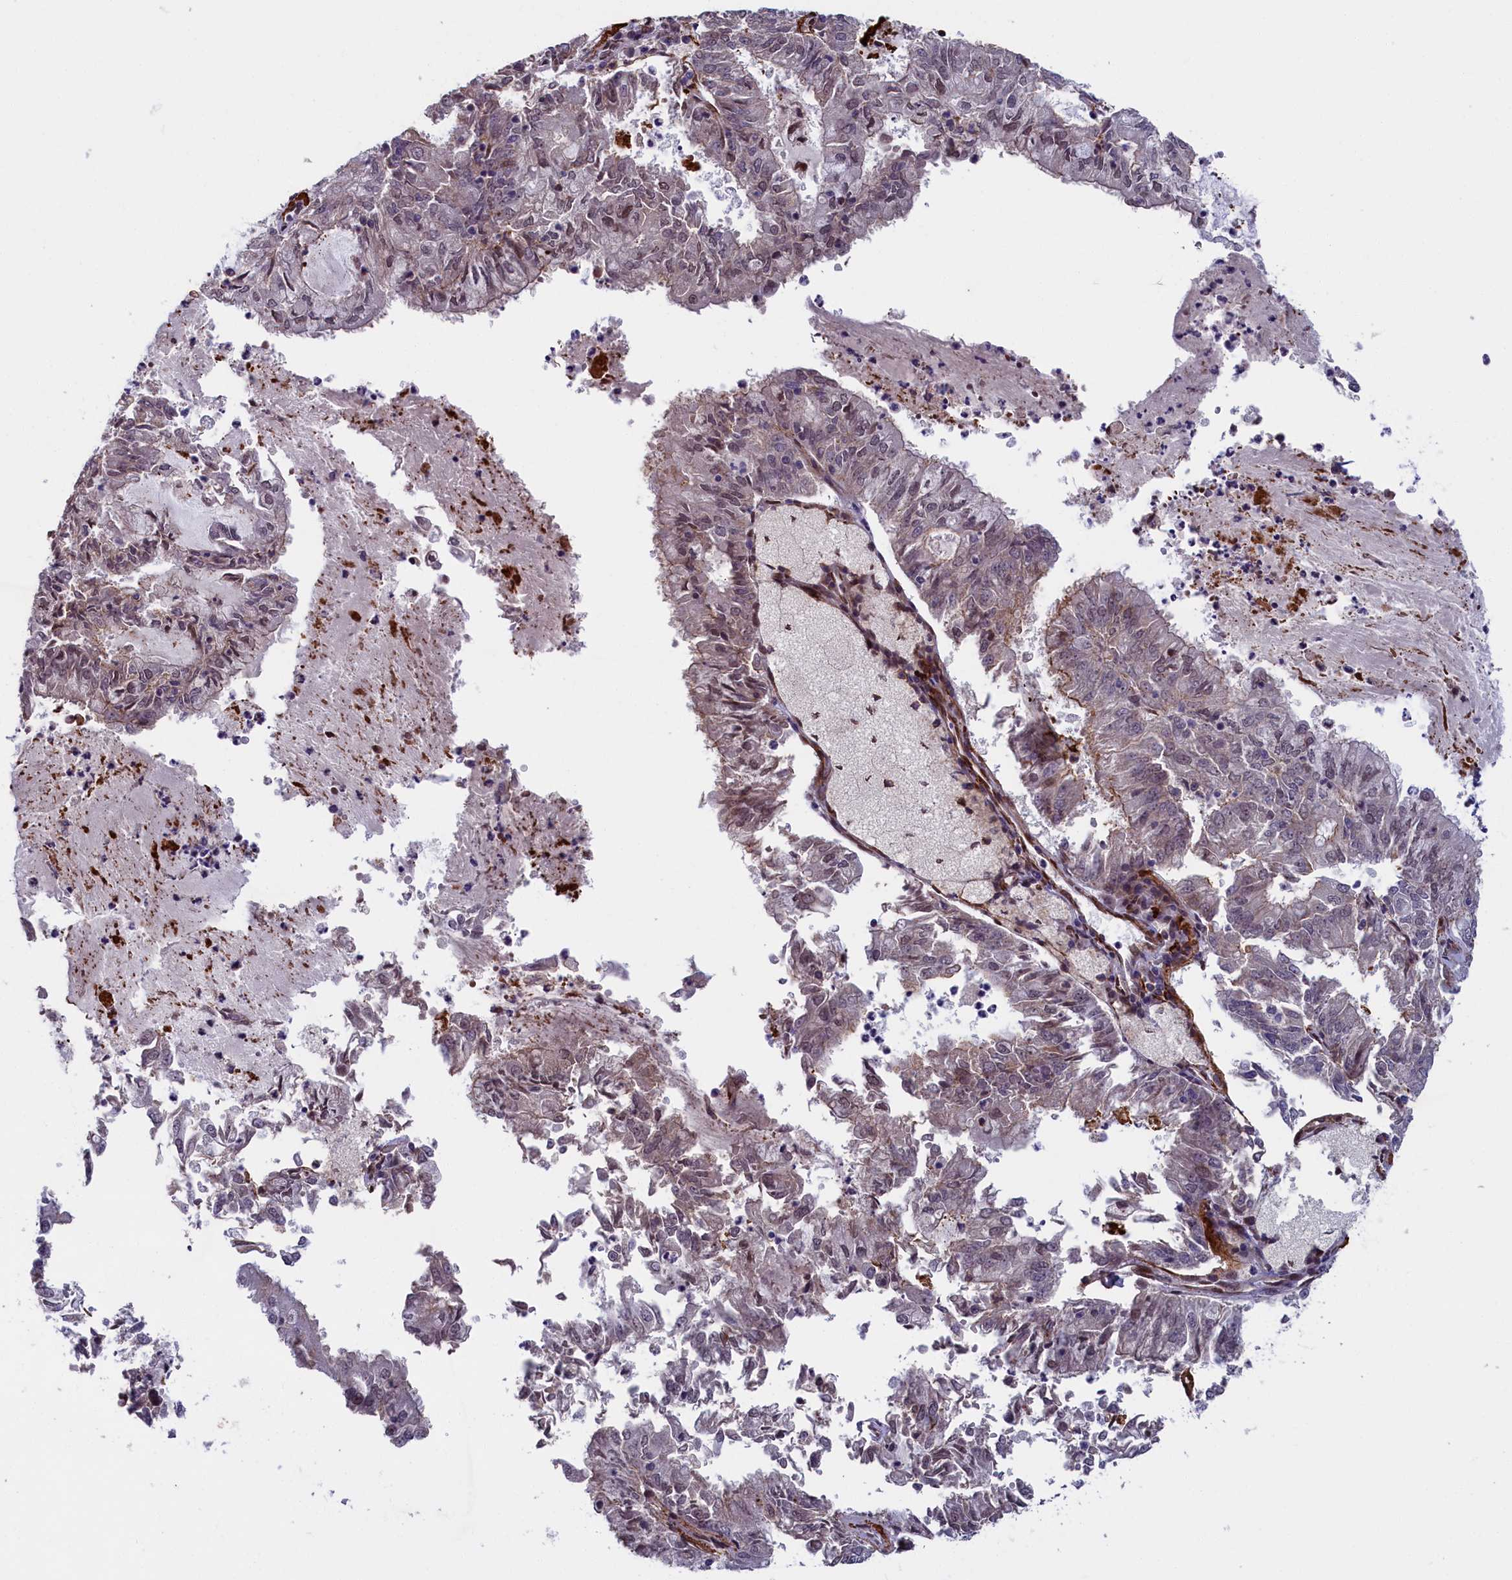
{"staining": {"intensity": "weak", "quantity": "<25%", "location": "nuclear"}, "tissue": "endometrial cancer", "cell_type": "Tumor cells", "image_type": "cancer", "snomed": [{"axis": "morphology", "description": "Adenocarcinoma, NOS"}, {"axis": "topography", "description": "Endometrium"}], "caption": "Tumor cells are negative for protein expression in human endometrial cancer.", "gene": "GPSM1", "patient": {"sex": "female", "age": 57}}